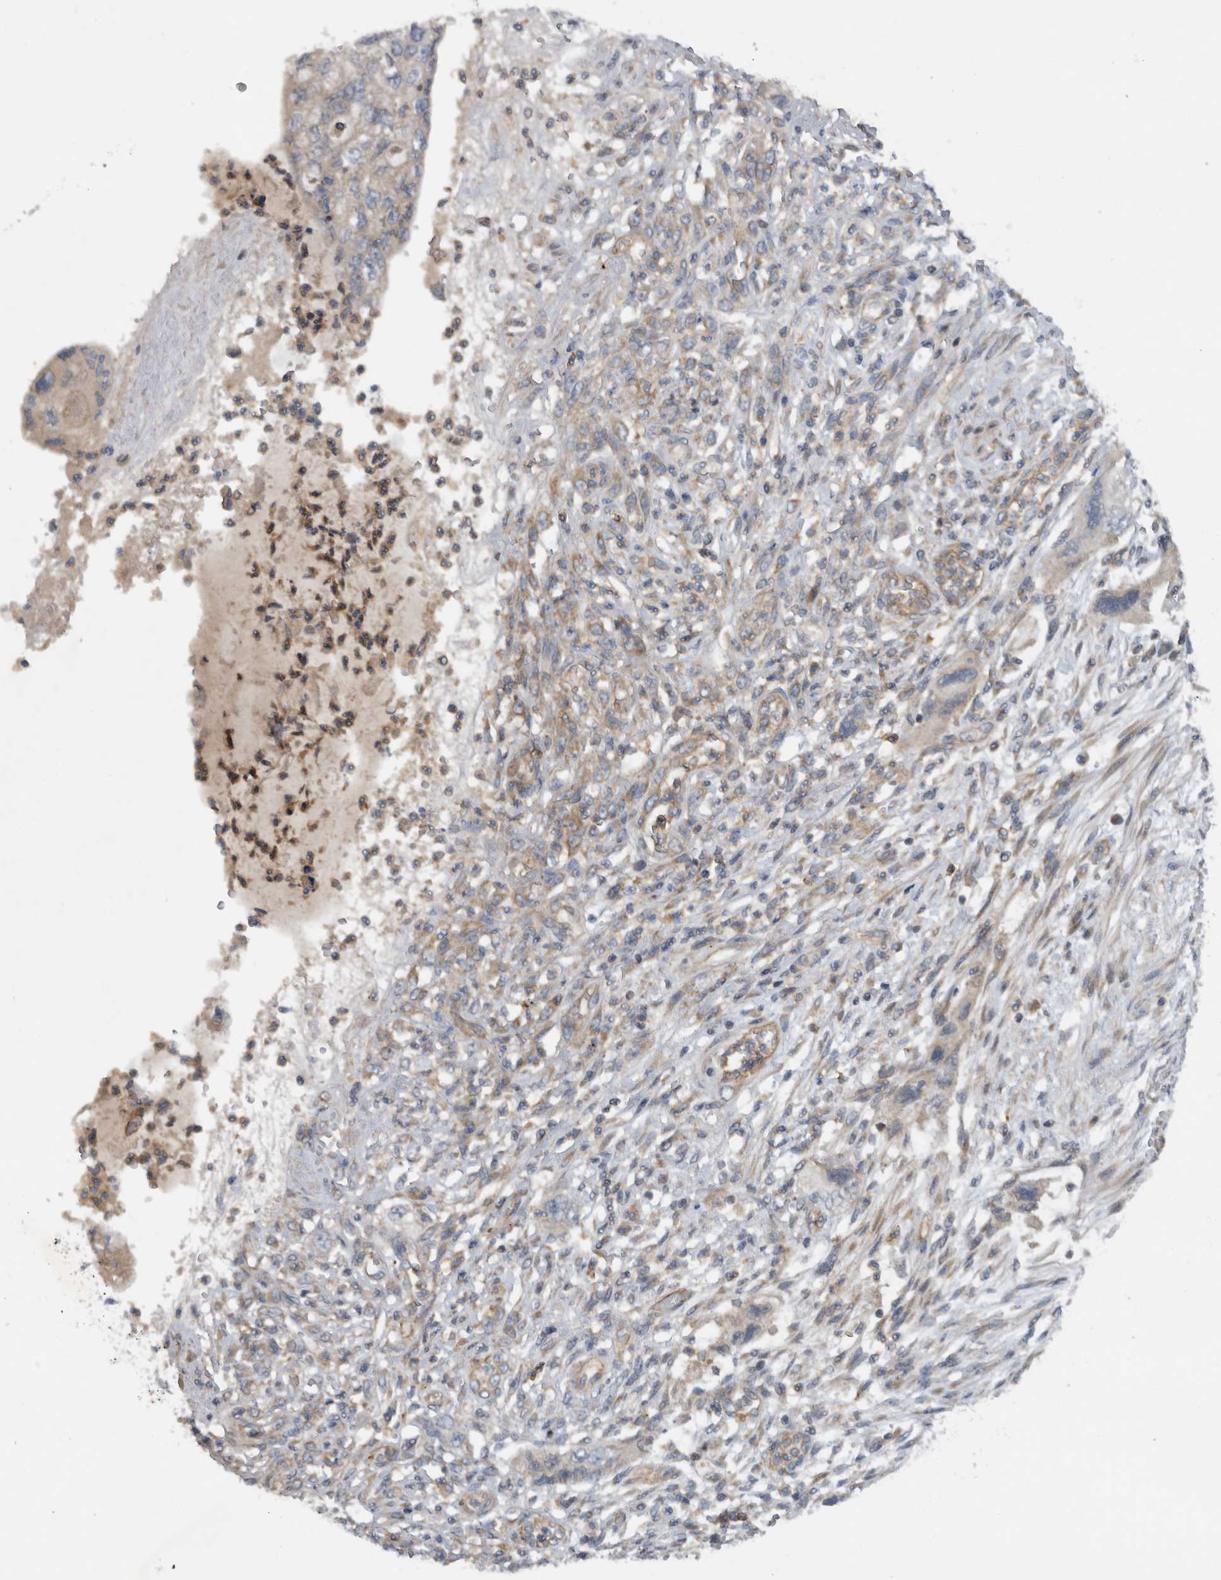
{"staining": {"intensity": "weak", "quantity": "<25%", "location": "cytoplasmic/membranous"}, "tissue": "pancreatic cancer", "cell_type": "Tumor cells", "image_type": "cancer", "snomed": [{"axis": "morphology", "description": "Adenocarcinoma, NOS"}, {"axis": "topography", "description": "Pancreas"}], "caption": "Pancreatic adenocarcinoma stained for a protein using immunohistochemistry exhibits no expression tumor cells.", "gene": "SCARA5", "patient": {"sex": "female", "age": 73}}